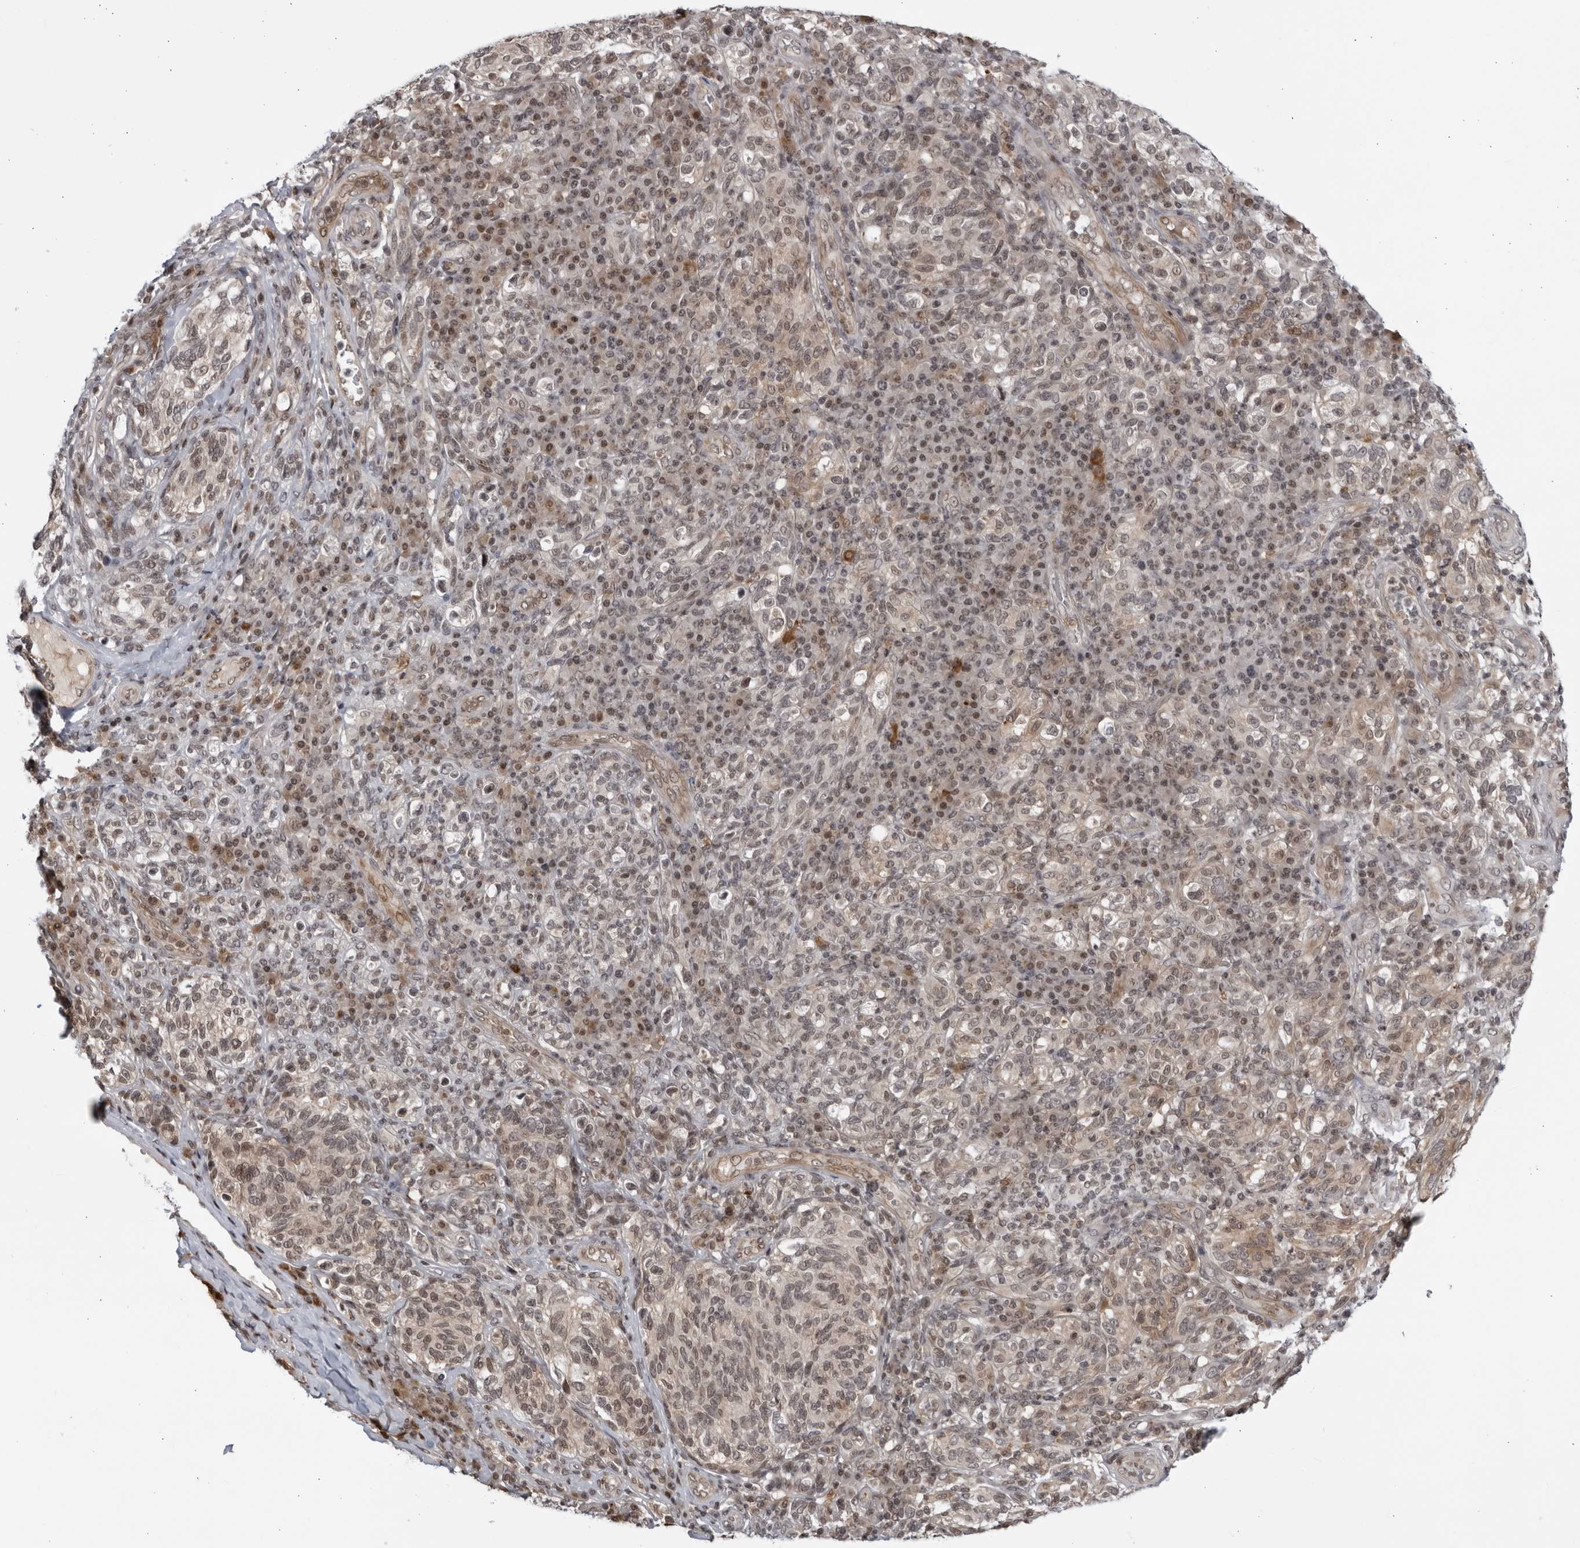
{"staining": {"intensity": "weak", "quantity": "<25%", "location": "cytoplasmic/membranous,nuclear"}, "tissue": "melanoma", "cell_type": "Tumor cells", "image_type": "cancer", "snomed": [{"axis": "morphology", "description": "Malignant melanoma, NOS"}, {"axis": "topography", "description": "Skin"}], "caption": "DAB immunohistochemical staining of human malignant melanoma shows no significant expression in tumor cells.", "gene": "DTL", "patient": {"sex": "female", "age": 73}}